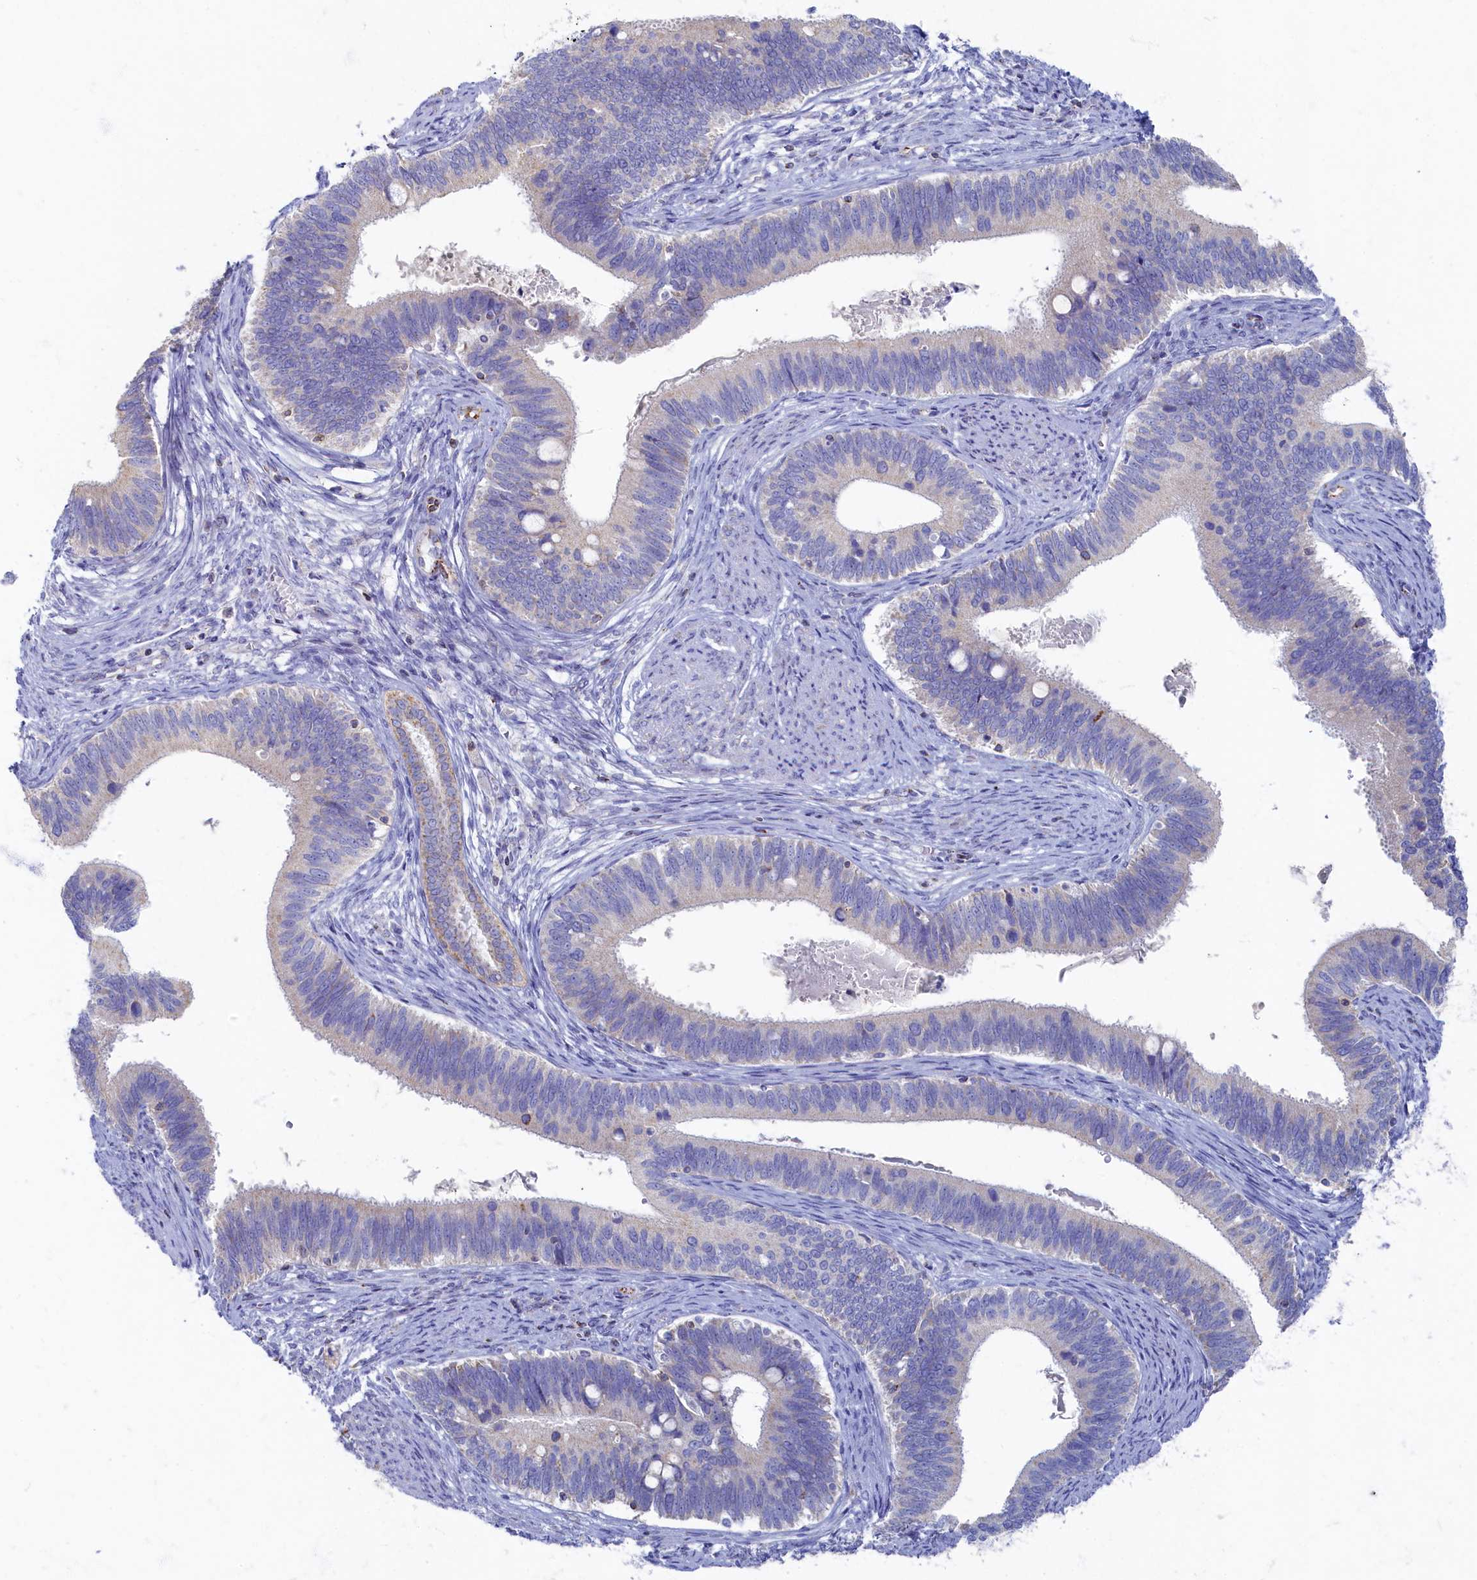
{"staining": {"intensity": "negative", "quantity": "none", "location": "none"}, "tissue": "cervical cancer", "cell_type": "Tumor cells", "image_type": "cancer", "snomed": [{"axis": "morphology", "description": "Adenocarcinoma, NOS"}, {"axis": "topography", "description": "Cervix"}], "caption": "This is a micrograph of immunohistochemistry (IHC) staining of adenocarcinoma (cervical), which shows no staining in tumor cells.", "gene": "OCIAD2", "patient": {"sex": "female", "age": 42}}